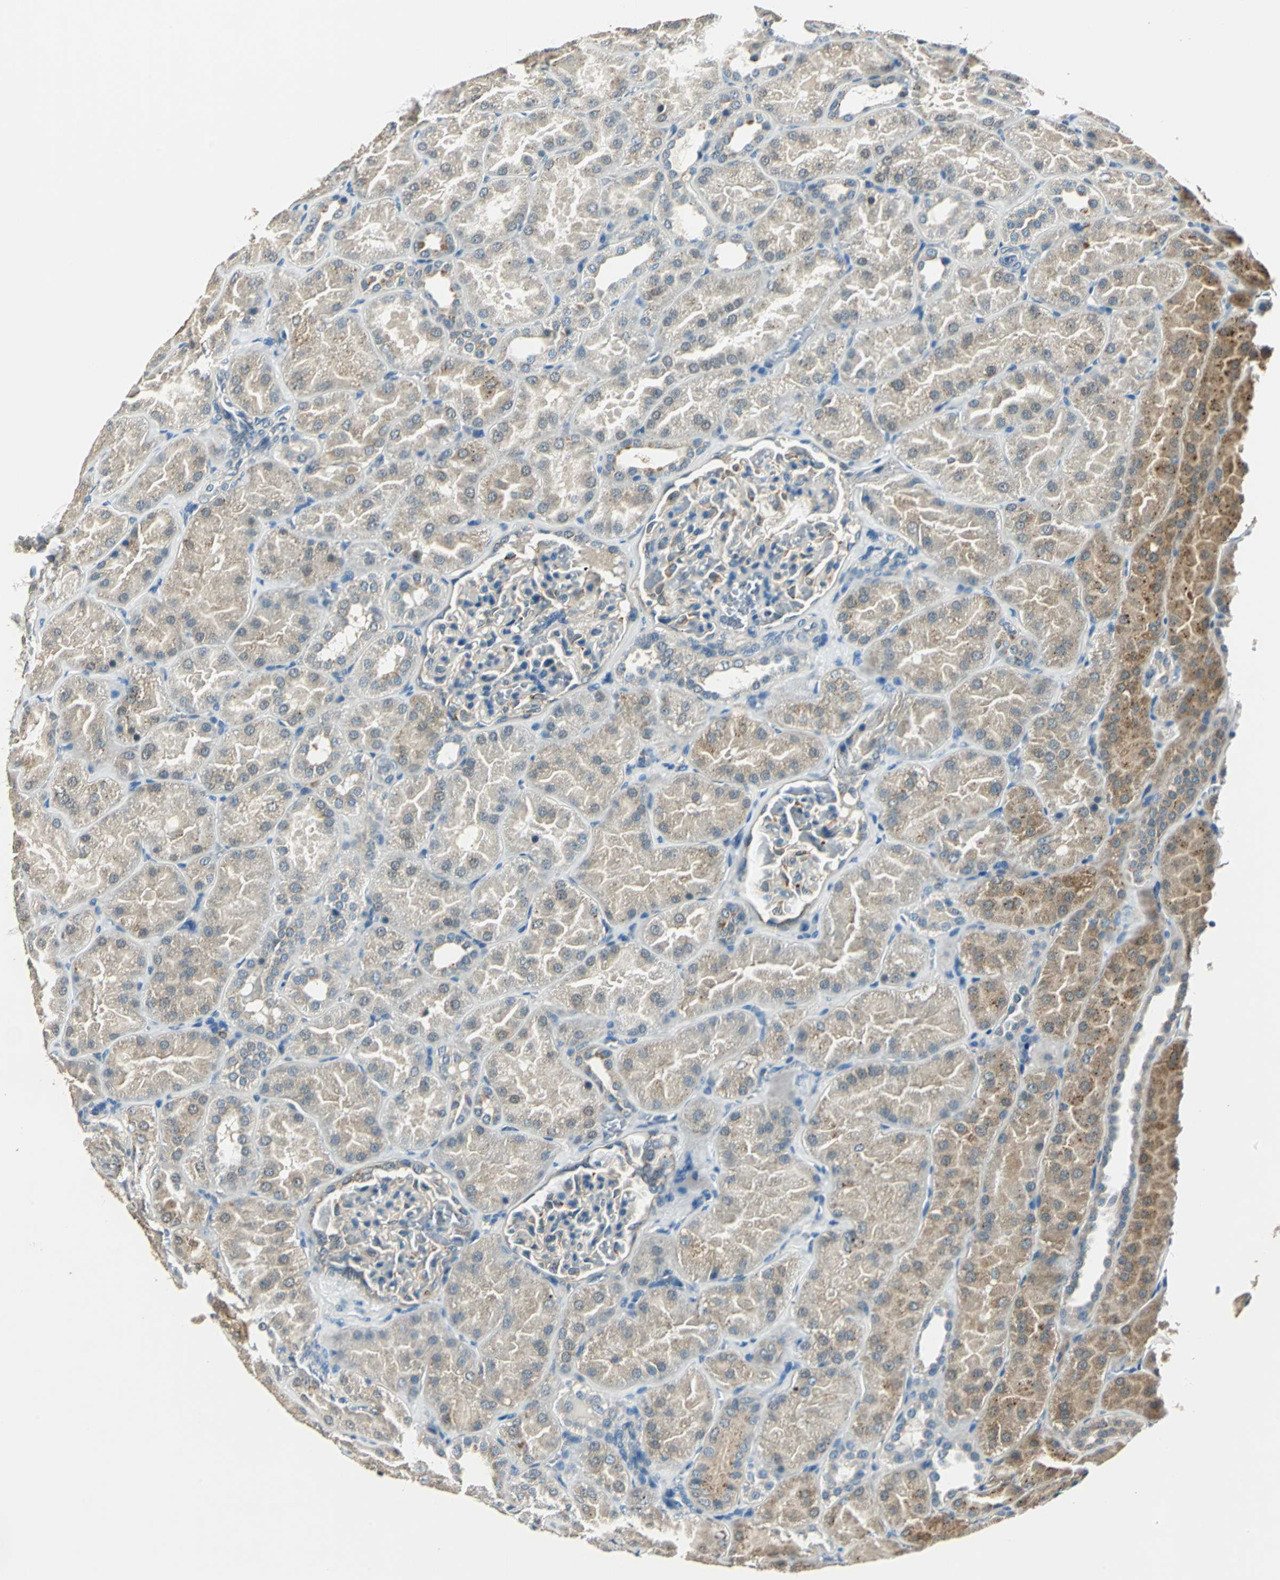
{"staining": {"intensity": "negative", "quantity": "none", "location": "none"}, "tissue": "kidney", "cell_type": "Cells in glomeruli", "image_type": "normal", "snomed": [{"axis": "morphology", "description": "Normal tissue, NOS"}, {"axis": "topography", "description": "Kidney"}], "caption": "This is a image of IHC staining of benign kidney, which shows no staining in cells in glomeruli. (DAB (3,3'-diaminobenzidine) immunohistochemistry (IHC) with hematoxylin counter stain).", "gene": "NIT1", "patient": {"sex": "male", "age": 28}}